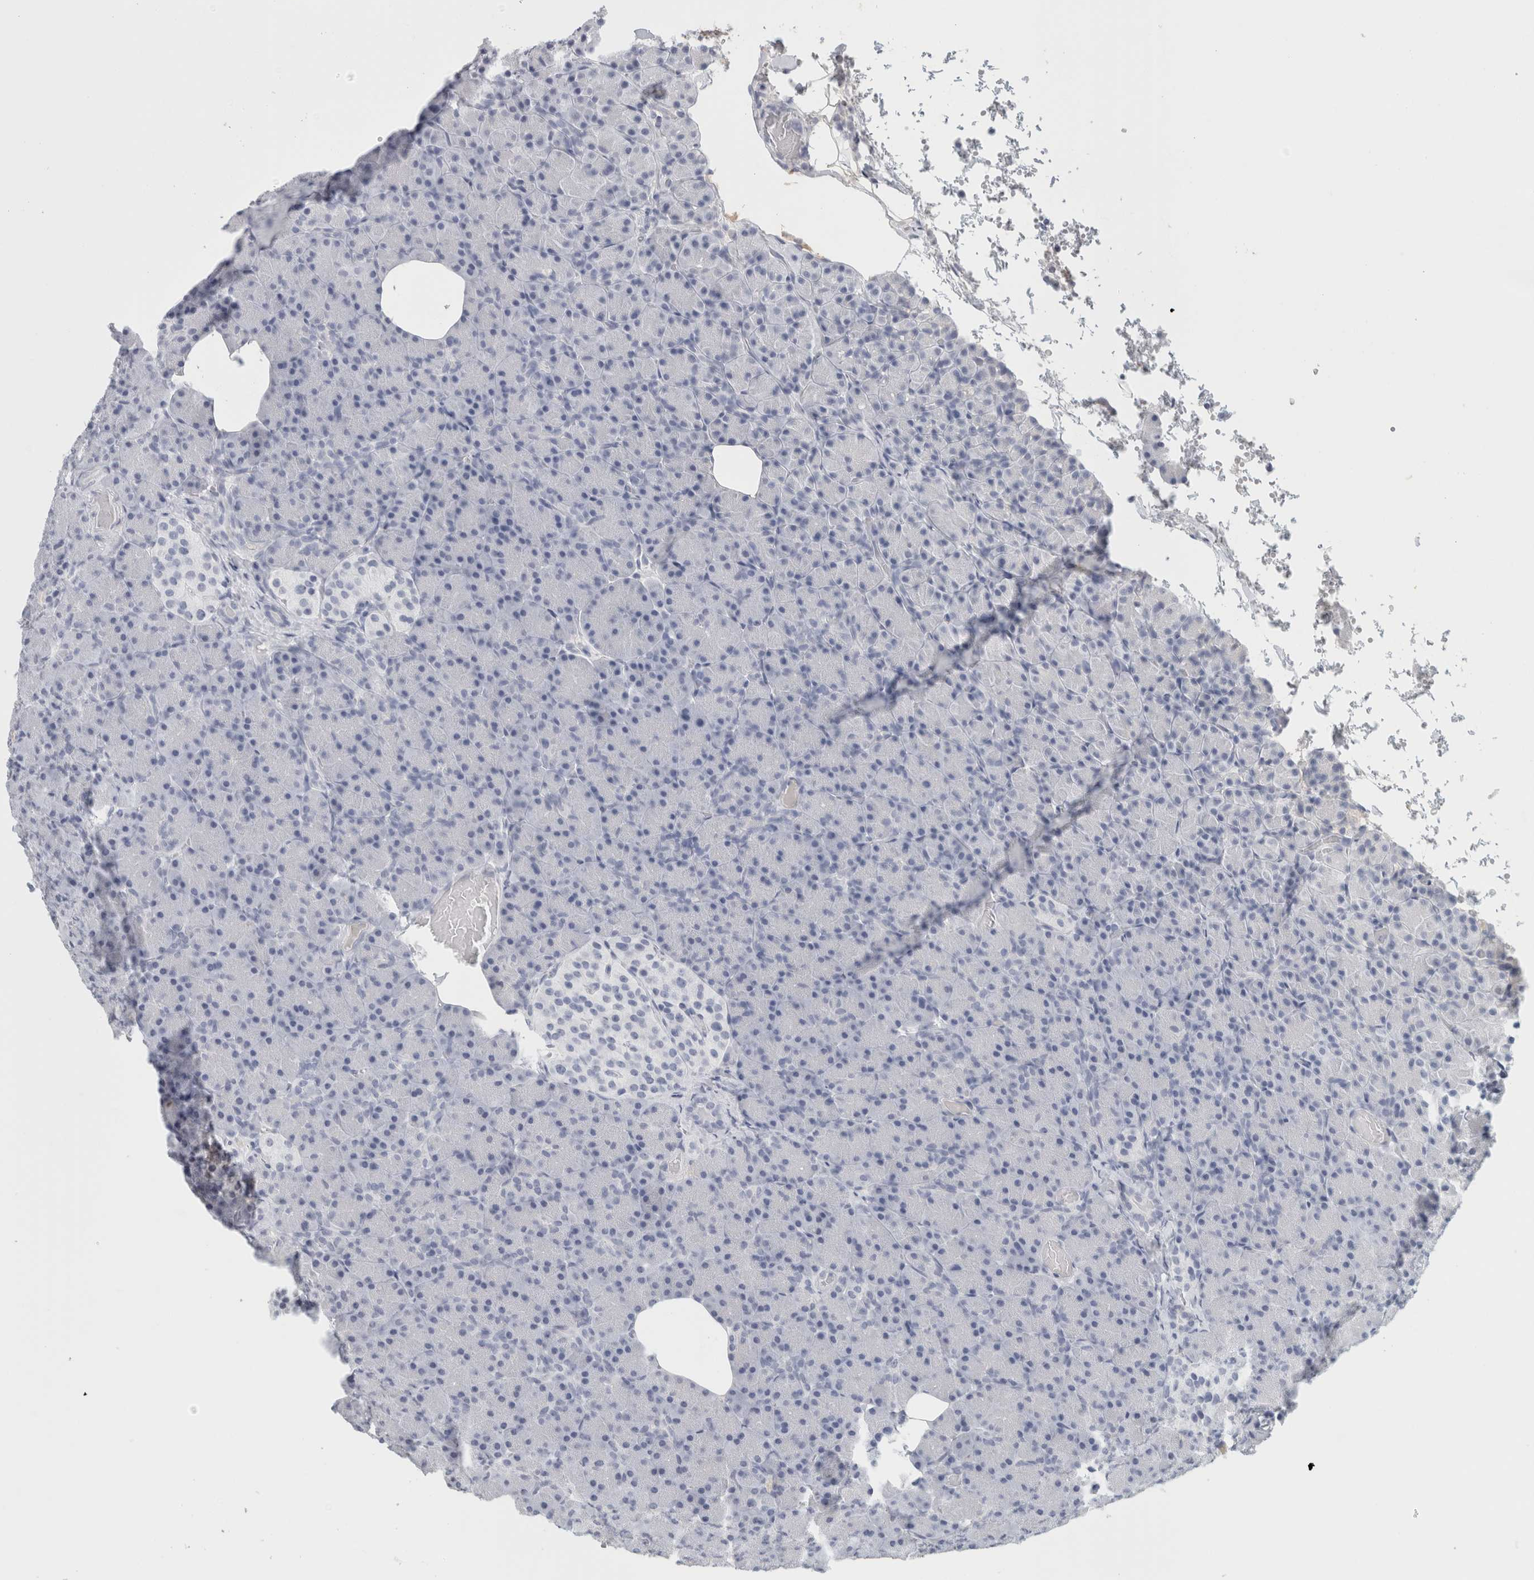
{"staining": {"intensity": "negative", "quantity": "none", "location": "none"}, "tissue": "pancreas", "cell_type": "Exocrine glandular cells", "image_type": "normal", "snomed": [{"axis": "morphology", "description": "Normal tissue, NOS"}, {"axis": "topography", "description": "Pancreas"}], "caption": "Immunohistochemistry photomicrograph of normal pancreas: human pancreas stained with DAB (3,3'-diaminobenzidine) exhibits no significant protein expression in exocrine glandular cells.", "gene": "TSPAN8", "patient": {"sex": "female", "age": 43}}